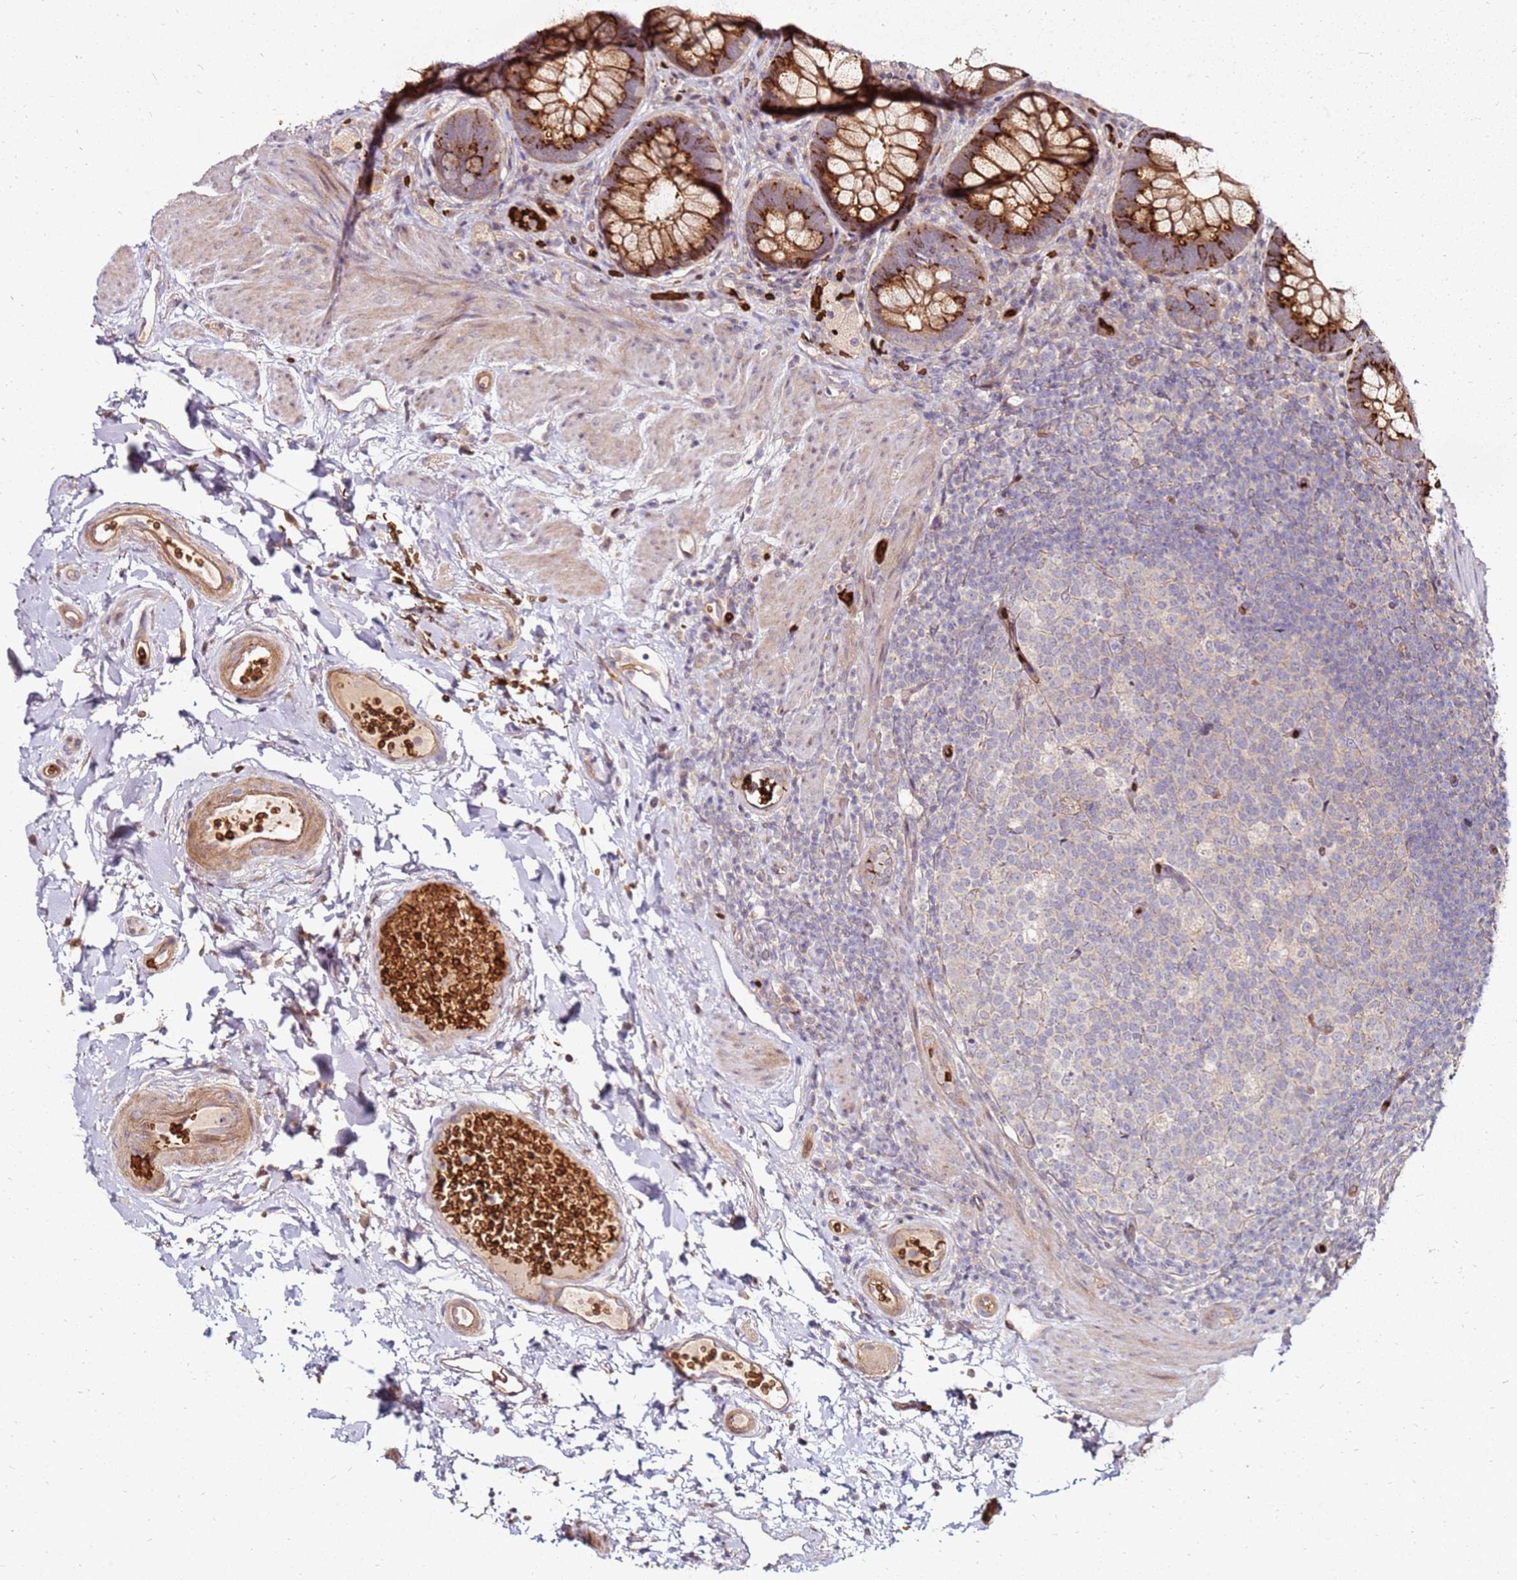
{"staining": {"intensity": "strong", "quantity": ">75%", "location": "cytoplasmic/membranous"}, "tissue": "rectum", "cell_type": "Glandular cells", "image_type": "normal", "snomed": [{"axis": "morphology", "description": "Normal tissue, NOS"}, {"axis": "topography", "description": "Rectum"}, {"axis": "topography", "description": "Peripheral nerve tissue"}], "caption": "Approximately >75% of glandular cells in normal rectum reveal strong cytoplasmic/membranous protein positivity as visualized by brown immunohistochemical staining.", "gene": "RNF11", "patient": {"sex": "female", "age": 69}}